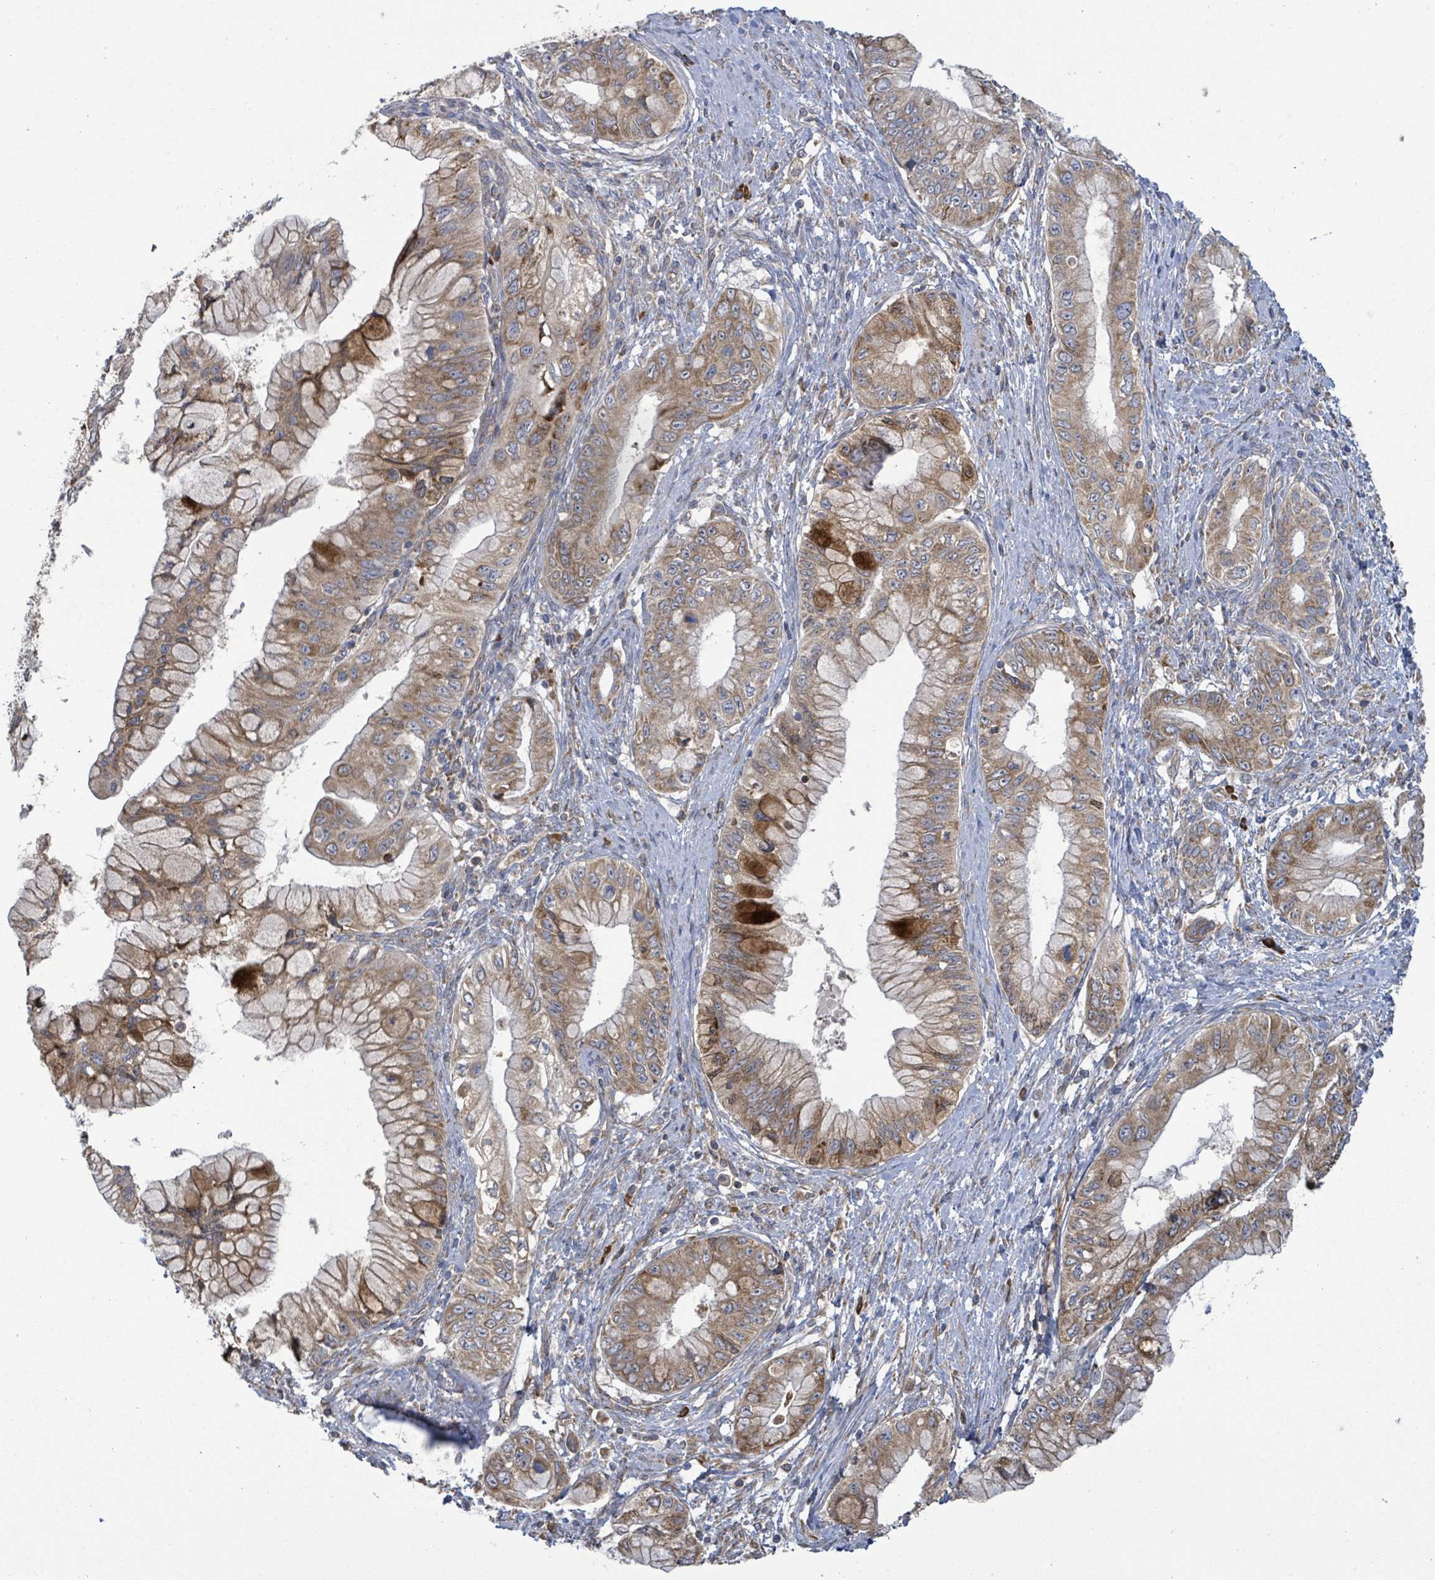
{"staining": {"intensity": "moderate", "quantity": ">75%", "location": "cytoplasmic/membranous"}, "tissue": "pancreatic cancer", "cell_type": "Tumor cells", "image_type": "cancer", "snomed": [{"axis": "morphology", "description": "Adenocarcinoma, NOS"}, {"axis": "topography", "description": "Pancreas"}], "caption": "A micrograph showing moderate cytoplasmic/membranous expression in about >75% of tumor cells in pancreatic adenocarcinoma, as visualized by brown immunohistochemical staining.", "gene": "NOMO1", "patient": {"sex": "male", "age": 48}}